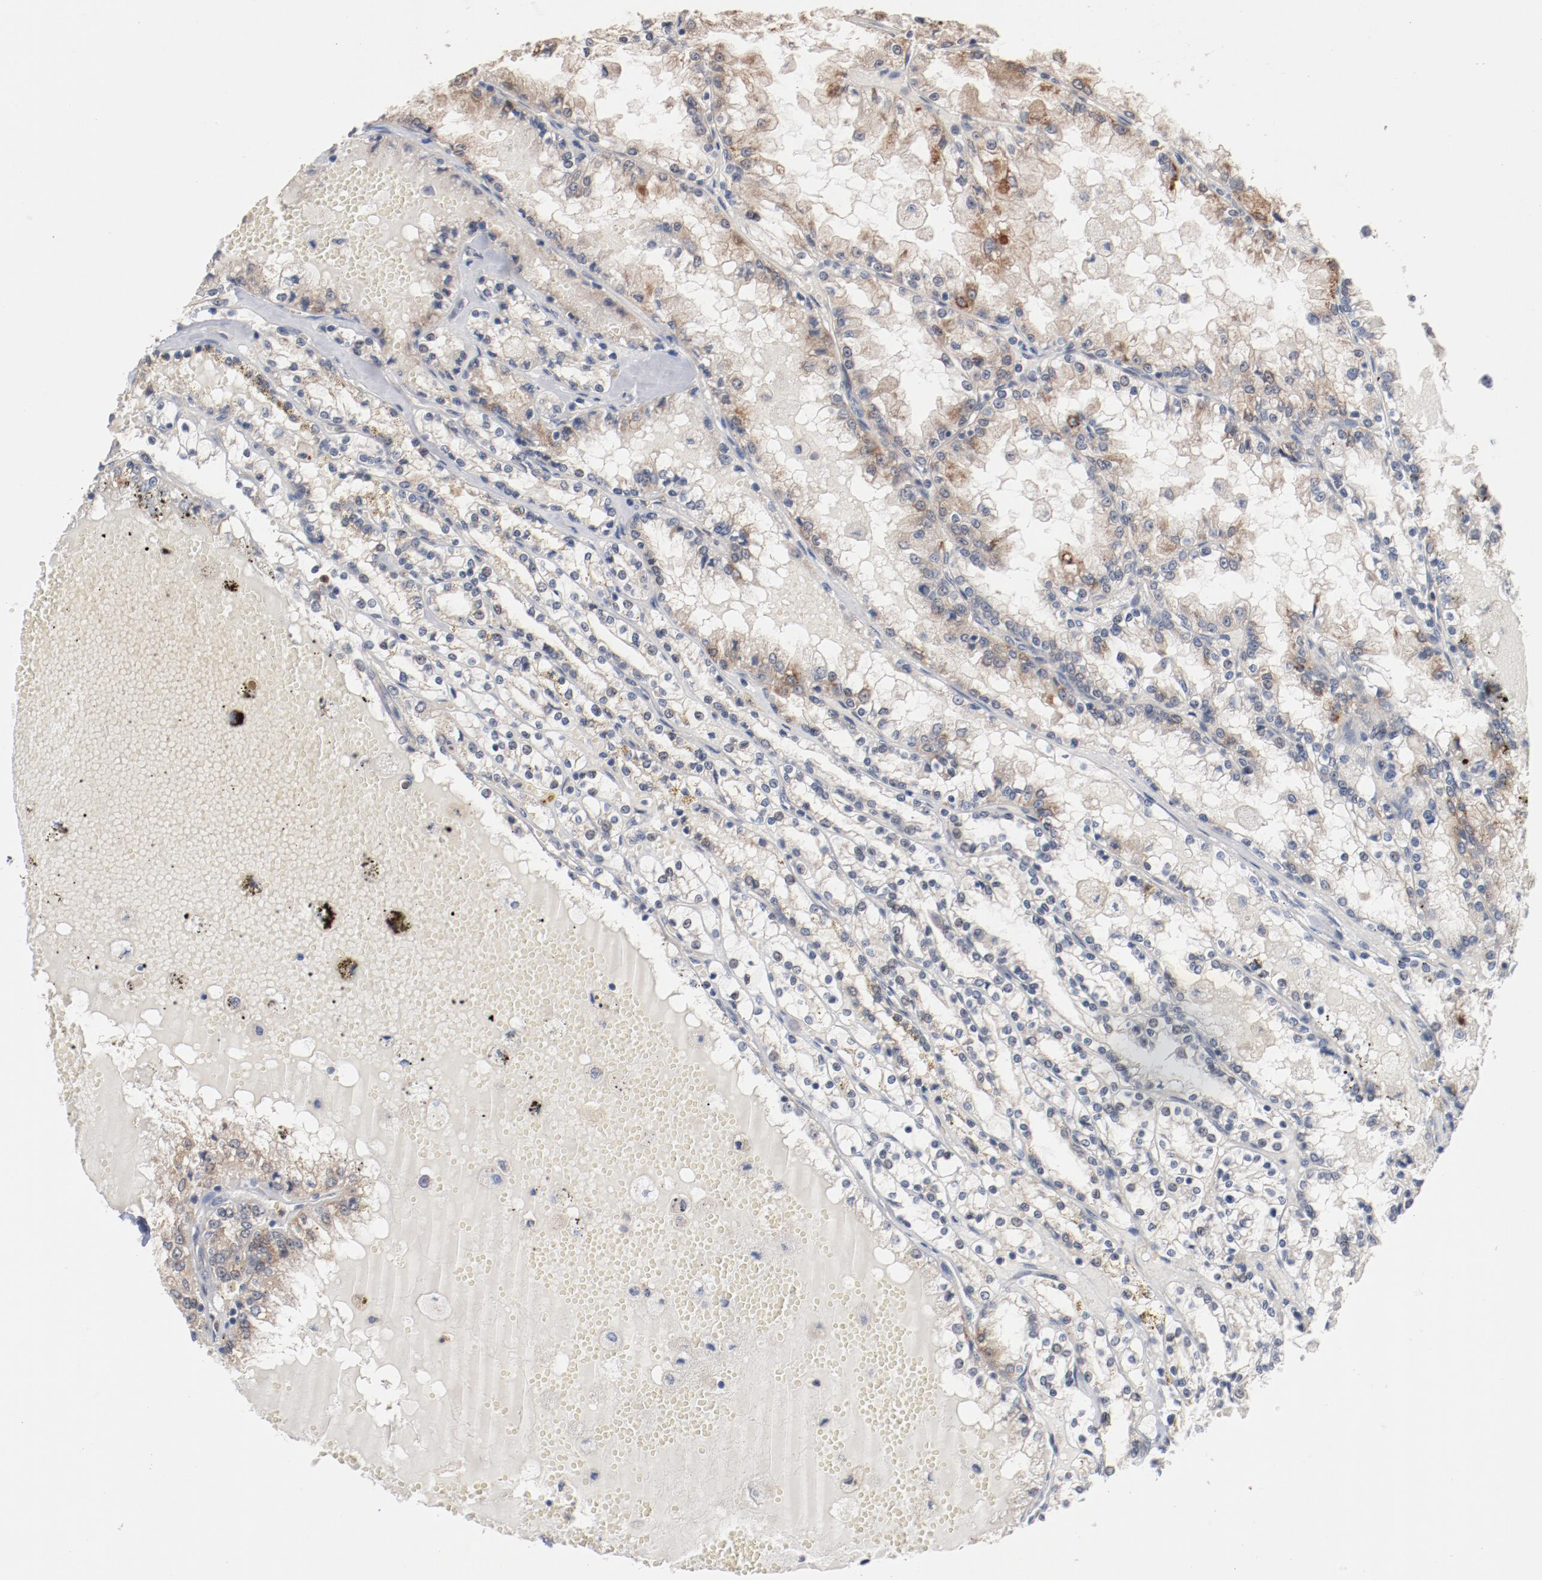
{"staining": {"intensity": "weak", "quantity": ">75%", "location": "cytoplasmic/membranous"}, "tissue": "renal cancer", "cell_type": "Tumor cells", "image_type": "cancer", "snomed": [{"axis": "morphology", "description": "Adenocarcinoma, NOS"}, {"axis": "topography", "description": "Kidney"}], "caption": "Renal cancer stained with DAB IHC reveals low levels of weak cytoplasmic/membranous staining in about >75% of tumor cells. (Brightfield microscopy of DAB IHC at high magnification).", "gene": "RNASE11", "patient": {"sex": "female", "age": 56}}